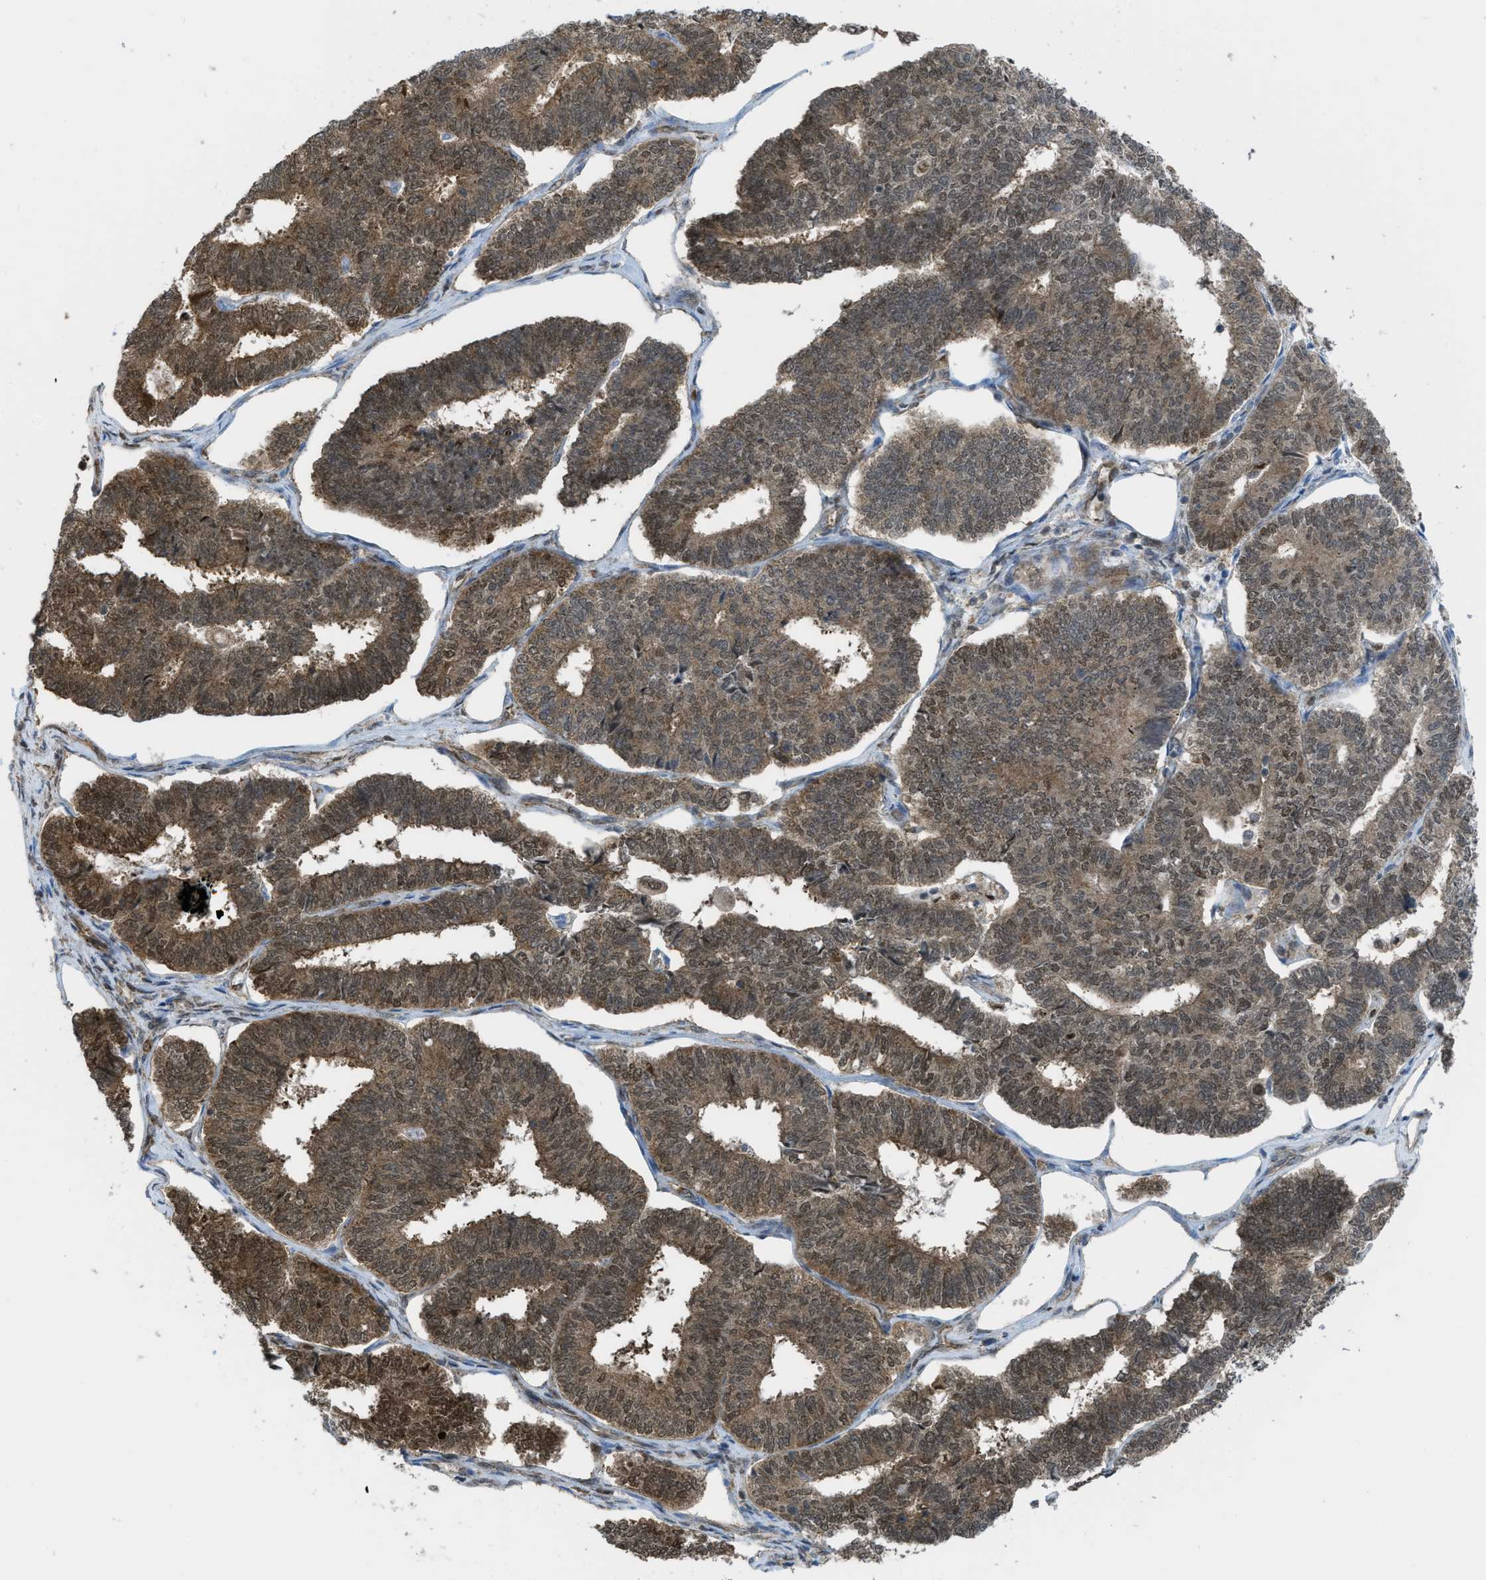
{"staining": {"intensity": "moderate", "quantity": ">75%", "location": "cytoplasmic/membranous,nuclear"}, "tissue": "endometrial cancer", "cell_type": "Tumor cells", "image_type": "cancer", "snomed": [{"axis": "morphology", "description": "Adenocarcinoma, NOS"}, {"axis": "topography", "description": "Endometrium"}], "caption": "Approximately >75% of tumor cells in human endometrial adenocarcinoma show moderate cytoplasmic/membranous and nuclear protein staining as visualized by brown immunohistochemical staining.", "gene": "TNPO1", "patient": {"sex": "female", "age": 70}}